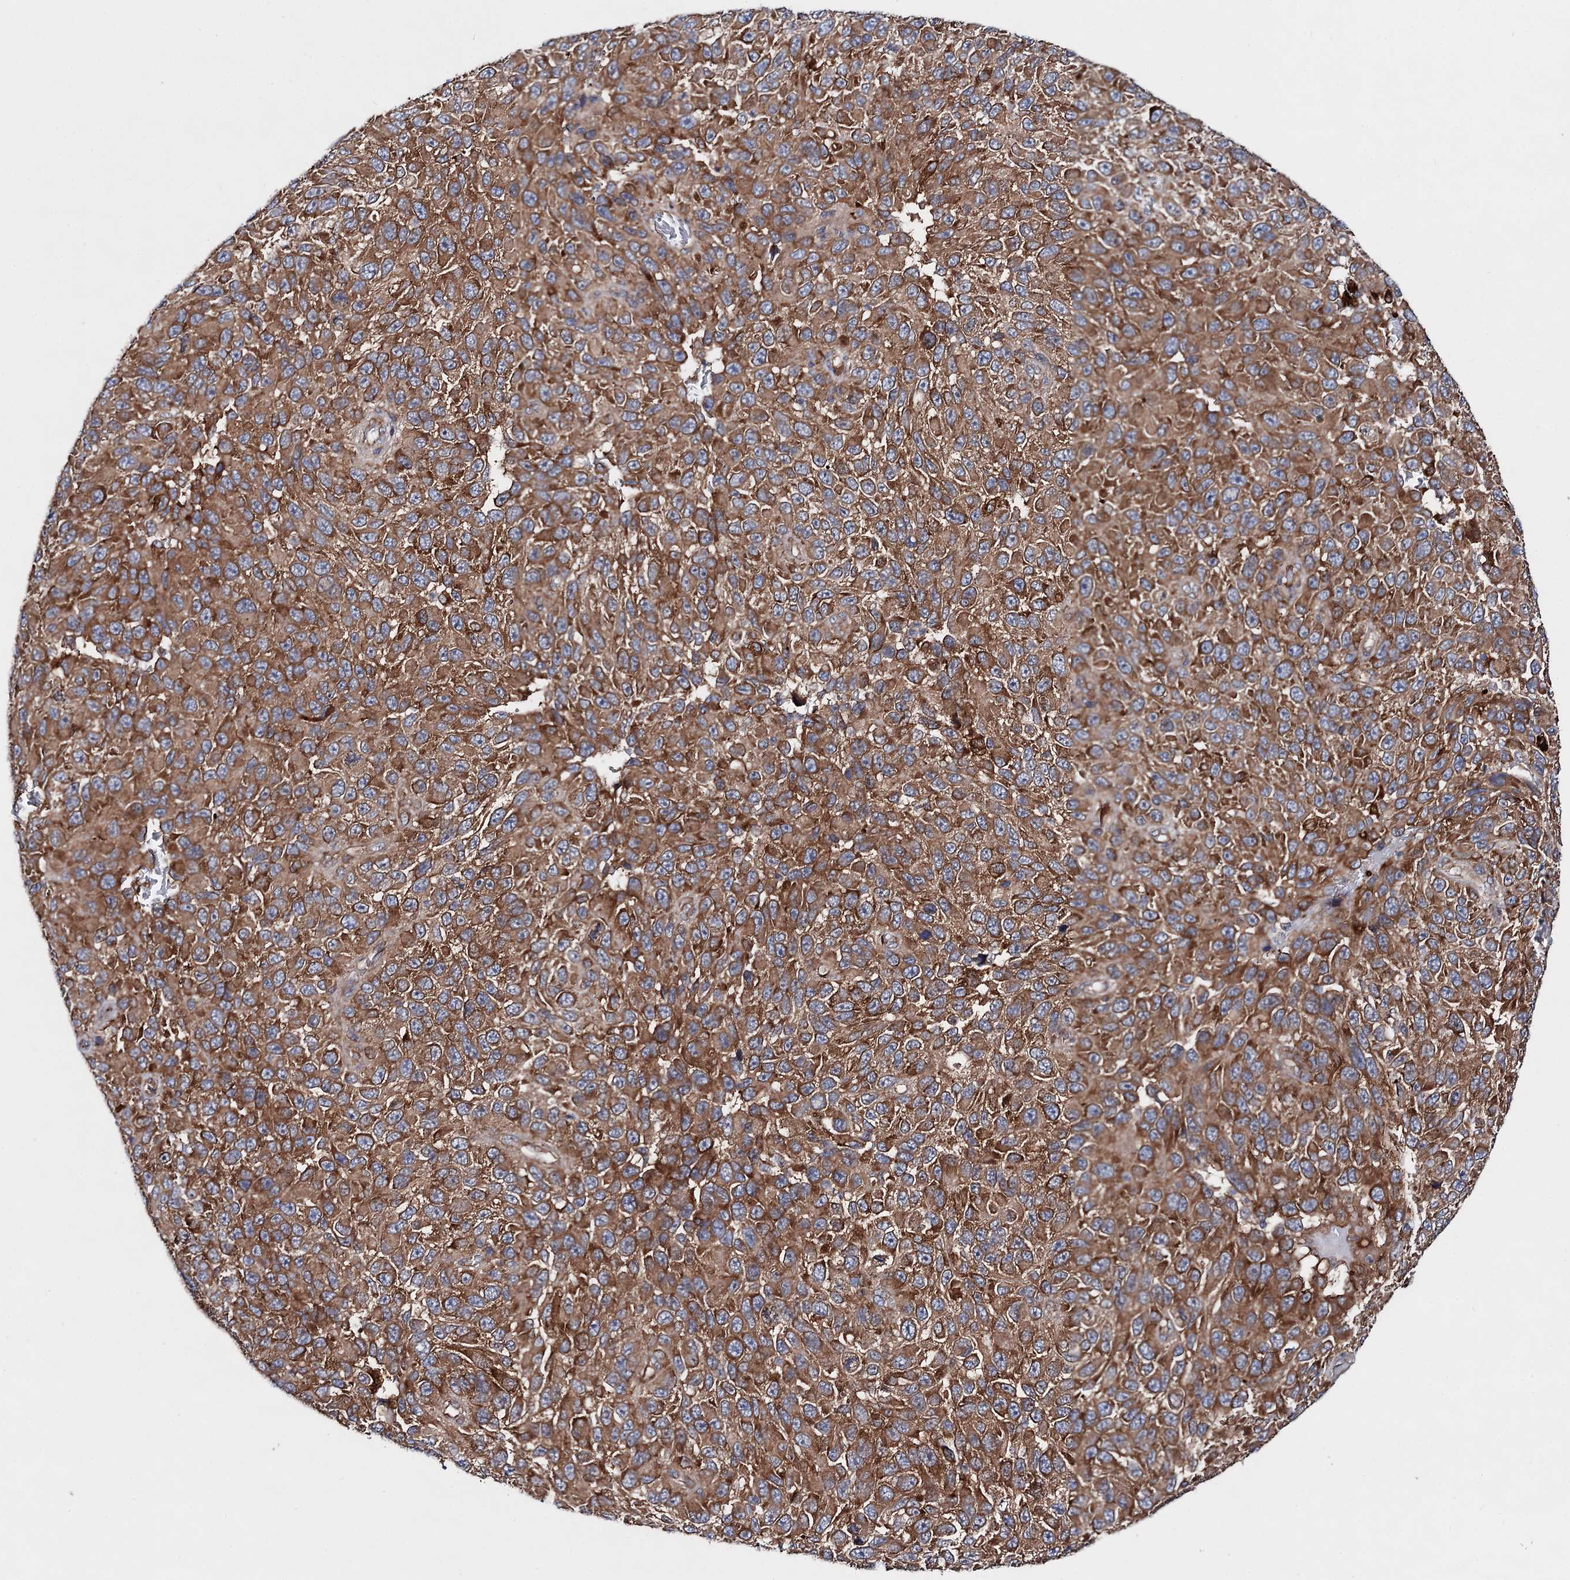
{"staining": {"intensity": "moderate", "quantity": ">75%", "location": "cytoplasmic/membranous"}, "tissue": "melanoma", "cell_type": "Tumor cells", "image_type": "cancer", "snomed": [{"axis": "morphology", "description": "Malignant melanoma, NOS"}, {"axis": "topography", "description": "Skin"}], "caption": "Malignant melanoma tissue displays moderate cytoplasmic/membranous staining in about >75% of tumor cells, visualized by immunohistochemistry.", "gene": "NAA25", "patient": {"sex": "female", "age": 96}}